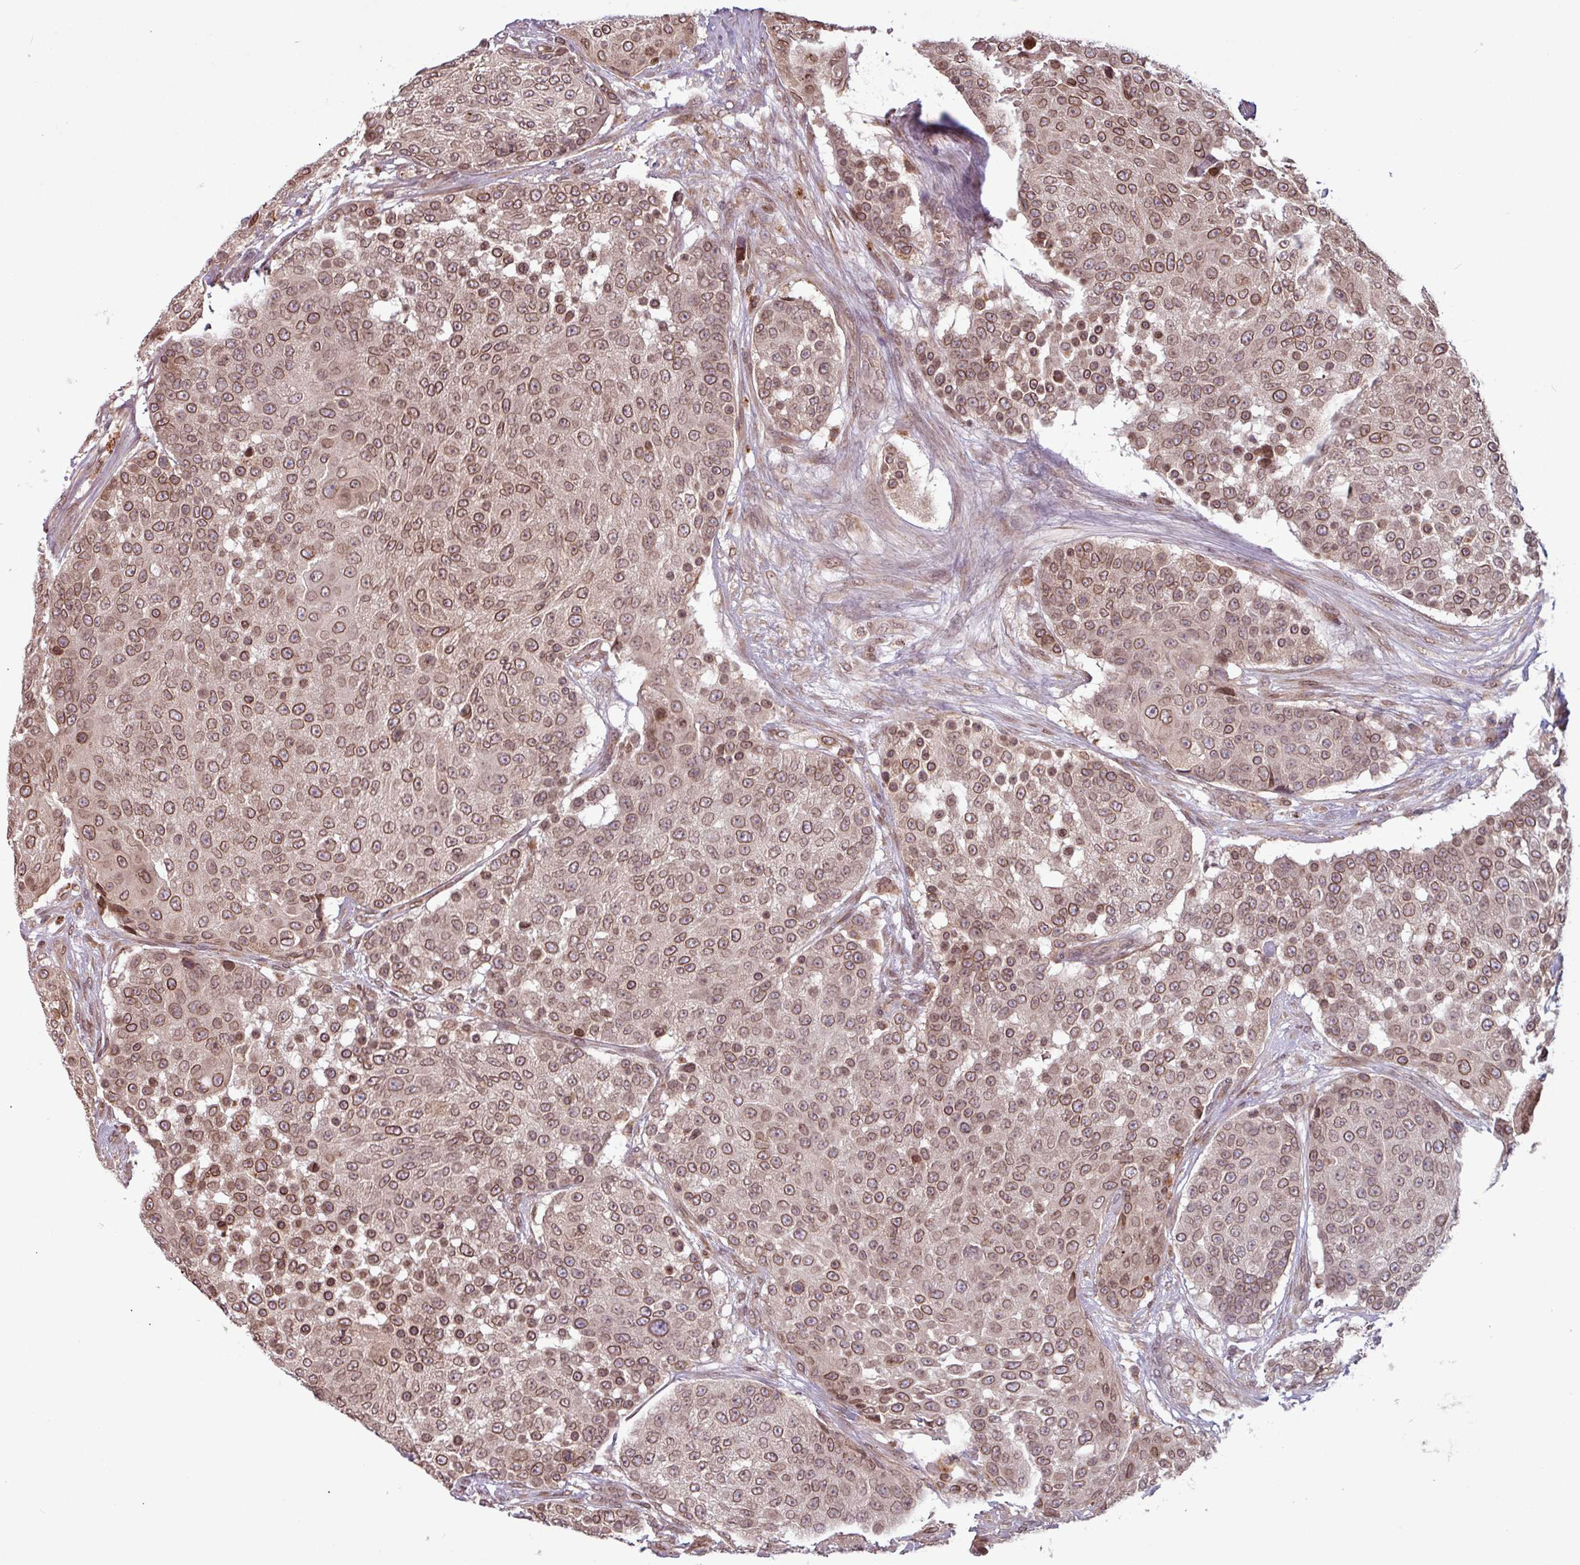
{"staining": {"intensity": "moderate", "quantity": ">75%", "location": "cytoplasmic/membranous,nuclear"}, "tissue": "urothelial cancer", "cell_type": "Tumor cells", "image_type": "cancer", "snomed": [{"axis": "morphology", "description": "Urothelial carcinoma, High grade"}, {"axis": "topography", "description": "Urinary bladder"}], "caption": "Moderate cytoplasmic/membranous and nuclear protein staining is seen in approximately >75% of tumor cells in urothelial cancer.", "gene": "RBM4B", "patient": {"sex": "female", "age": 63}}